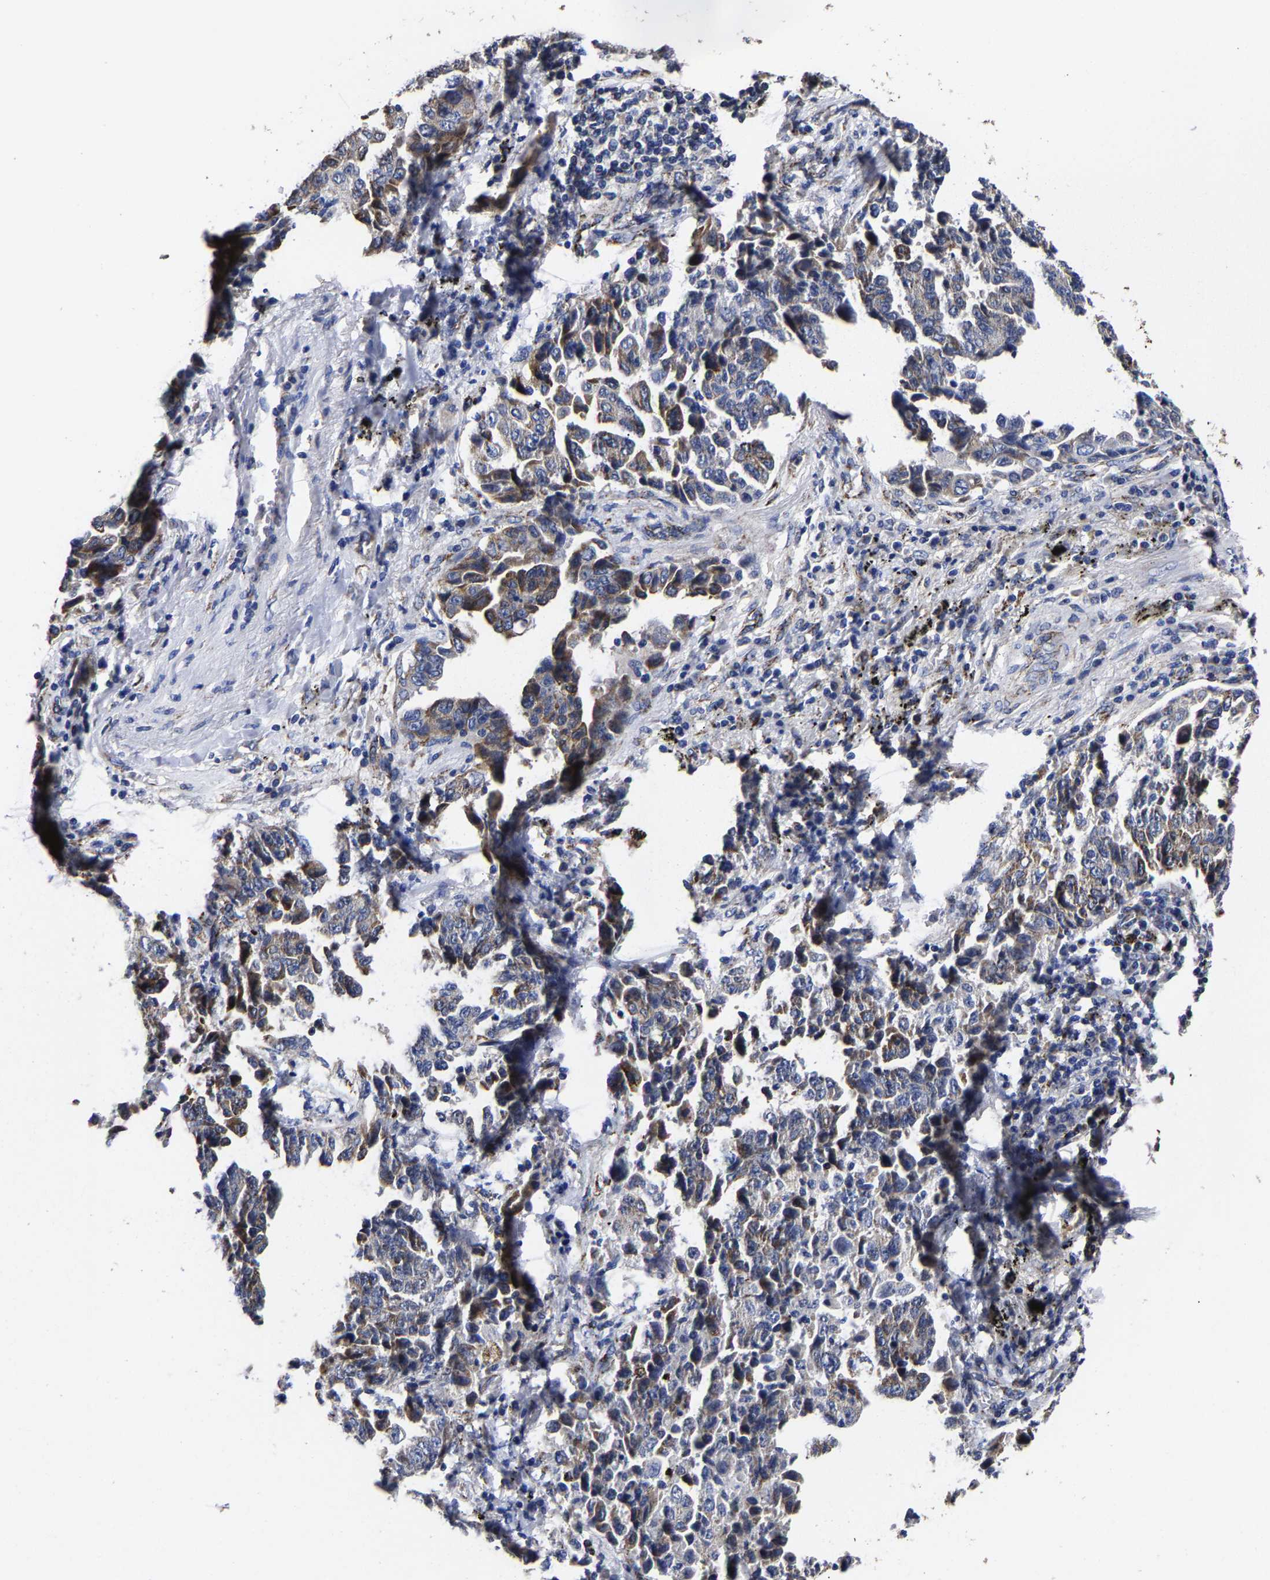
{"staining": {"intensity": "moderate", "quantity": "25%-75%", "location": "cytoplasmic/membranous"}, "tissue": "lung cancer", "cell_type": "Tumor cells", "image_type": "cancer", "snomed": [{"axis": "morphology", "description": "Adenocarcinoma, NOS"}, {"axis": "topography", "description": "Lung"}], "caption": "Immunohistochemistry (IHC) photomicrograph of human lung cancer stained for a protein (brown), which shows medium levels of moderate cytoplasmic/membranous staining in approximately 25%-75% of tumor cells.", "gene": "AASS", "patient": {"sex": "female", "age": 51}}